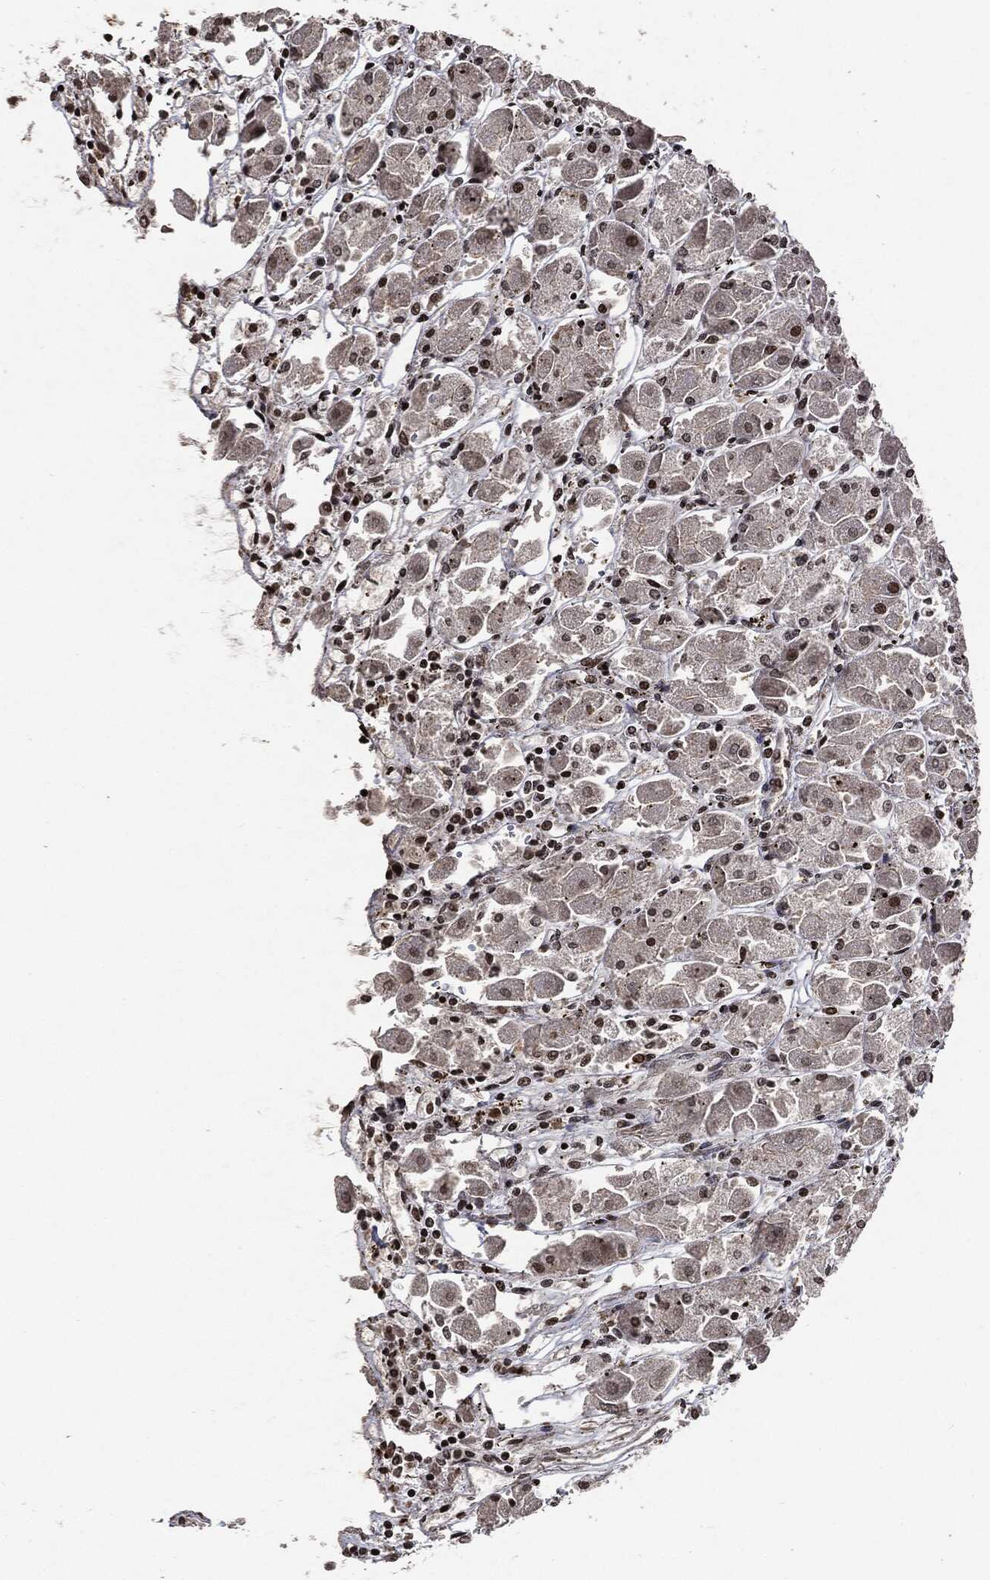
{"staining": {"intensity": "strong", "quantity": "<25%", "location": "nuclear"}, "tissue": "stomach", "cell_type": "Glandular cells", "image_type": "normal", "snomed": [{"axis": "morphology", "description": "Normal tissue, NOS"}, {"axis": "topography", "description": "Stomach"}], "caption": "Immunohistochemistry micrograph of normal stomach: human stomach stained using immunohistochemistry (IHC) displays medium levels of strong protein expression localized specifically in the nuclear of glandular cells, appearing as a nuclear brown color.", "gene": "JUN", "patient": {"sex": "male", "age": 70}}